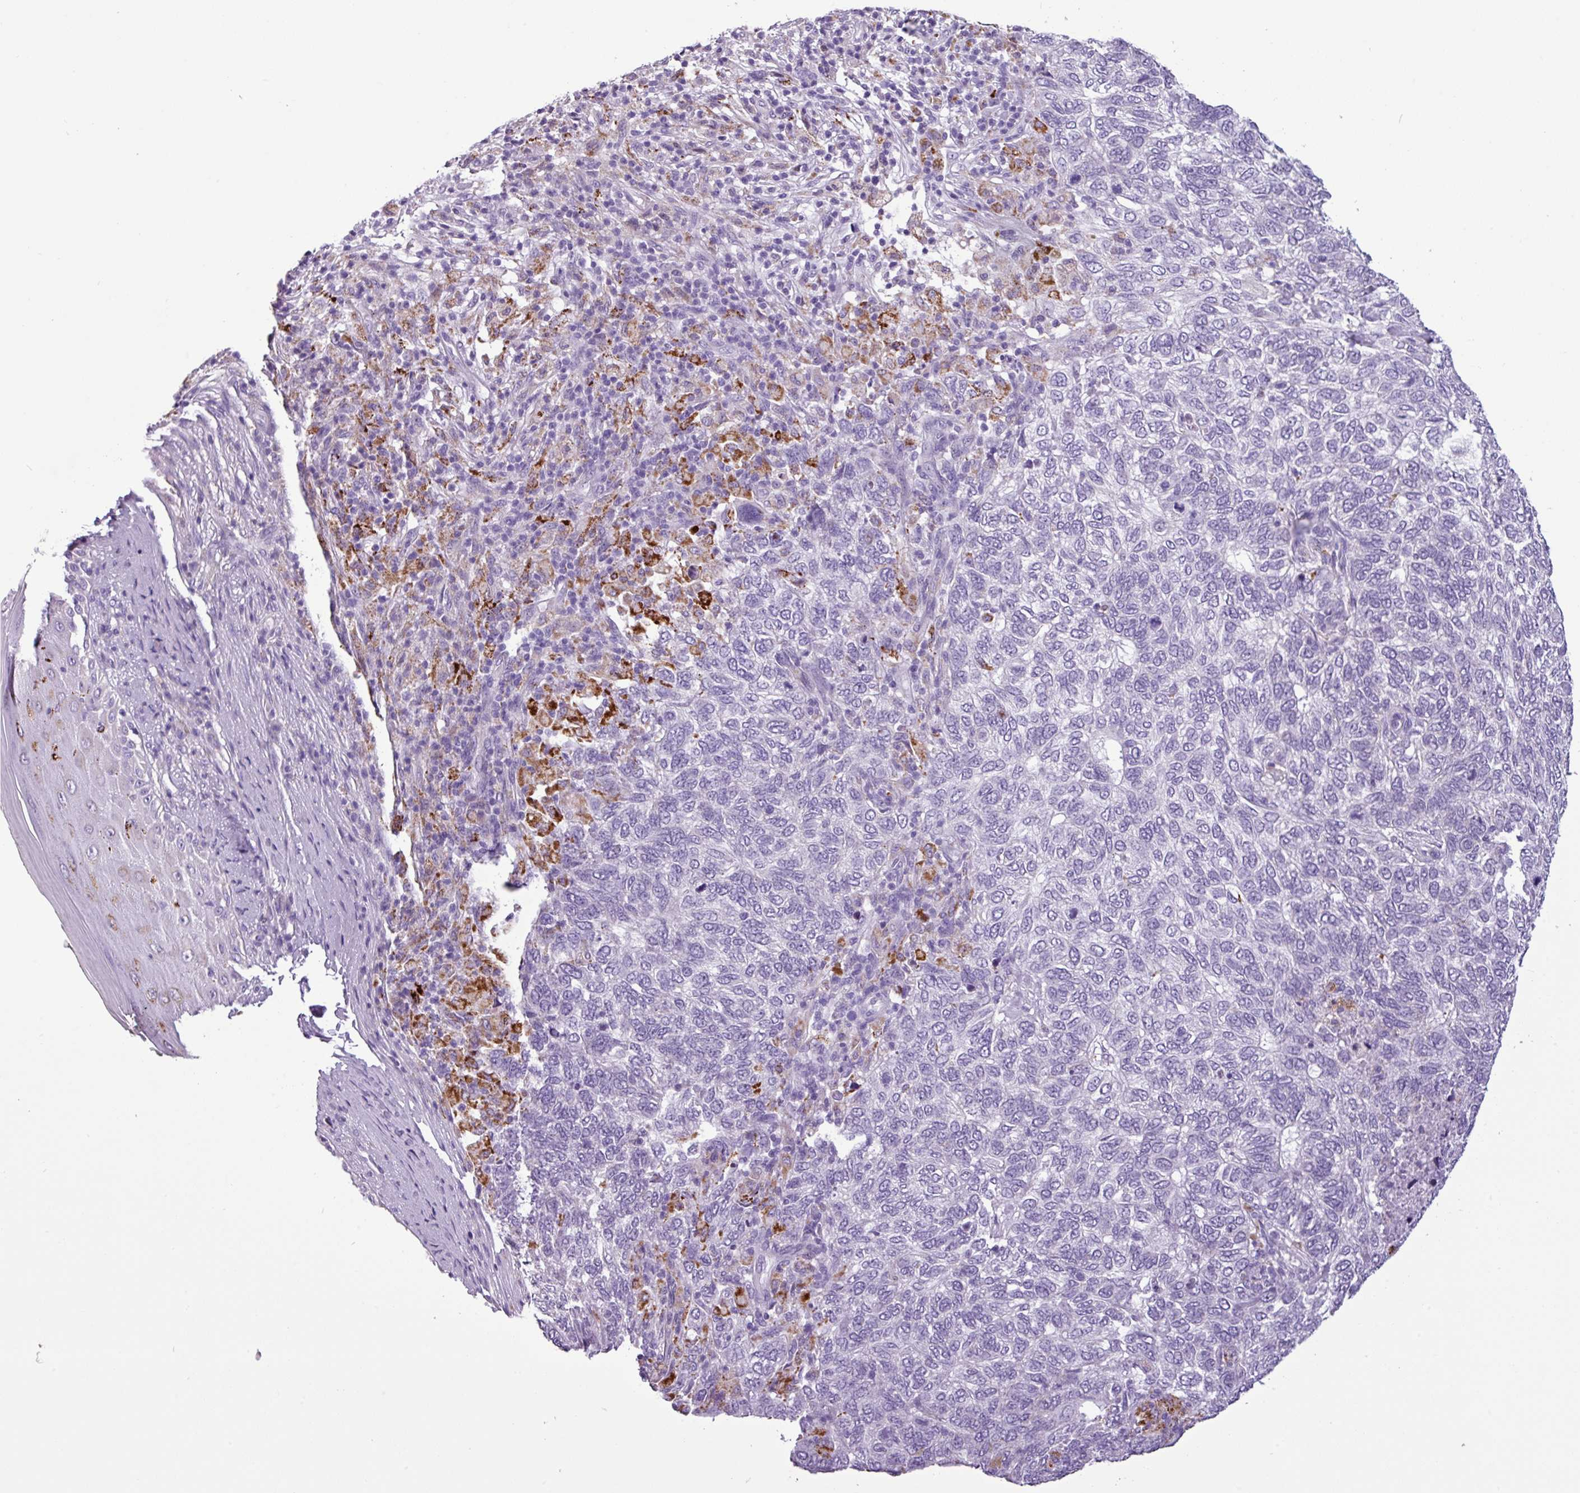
{"staining": {"intensity": "negative", "quantity": "none", "location": "none"}, "tissue": "skin cancer", "cell_type": "Tumor cells", "image_type": "cancer", "snomed": [{"axis": "morphology", "description": "Basal cell carcinoma"}, {"axis": "topography", "description": "Skin"}], "caption": "Basal cell carcinoma (skin) was stained to show a protein in brown. There is no significant expression in tumor cells. Nuclei are stained in blue.", "gene": "ZNF667", "patient": {"sex": "female", "age": 65}}